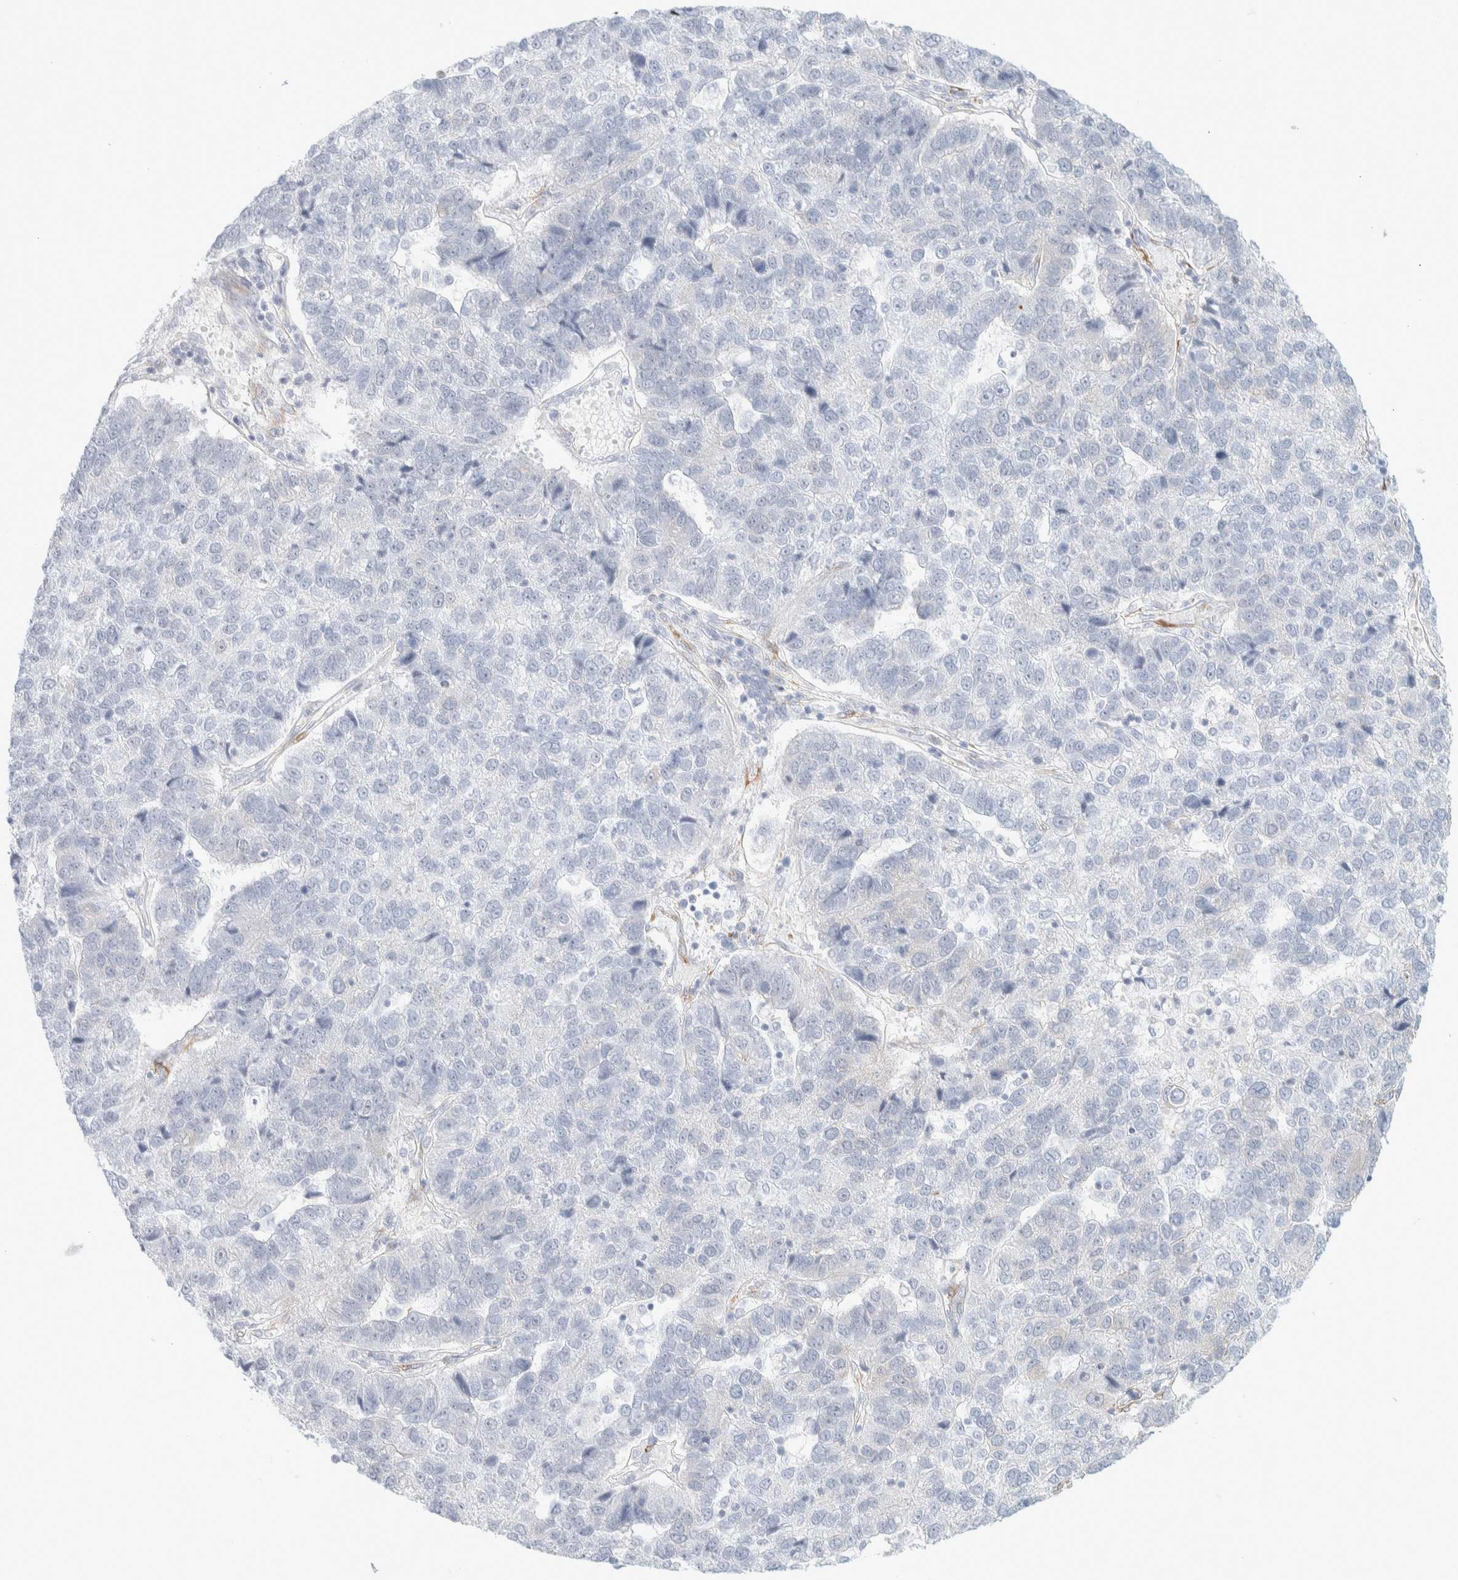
{"staining": {"intensity": "negative", "quantity": "none", "location": "none"}, "tissue": "pancreatic cancer", "cell_type": "Tumor cells", "image_type": "cancer", "snomed": [{"axis": "morphology", "description": "Adenocarcinoma, NOS"}, {"axis": "topography", "description": "Pancreas"}], "caption": "Pancreatic cancer was stained to show a protein in brown. There is no significant positivity in tumor cells.", "gene": "ATCAY", "patient": {"sex": "female", "age": 61}}